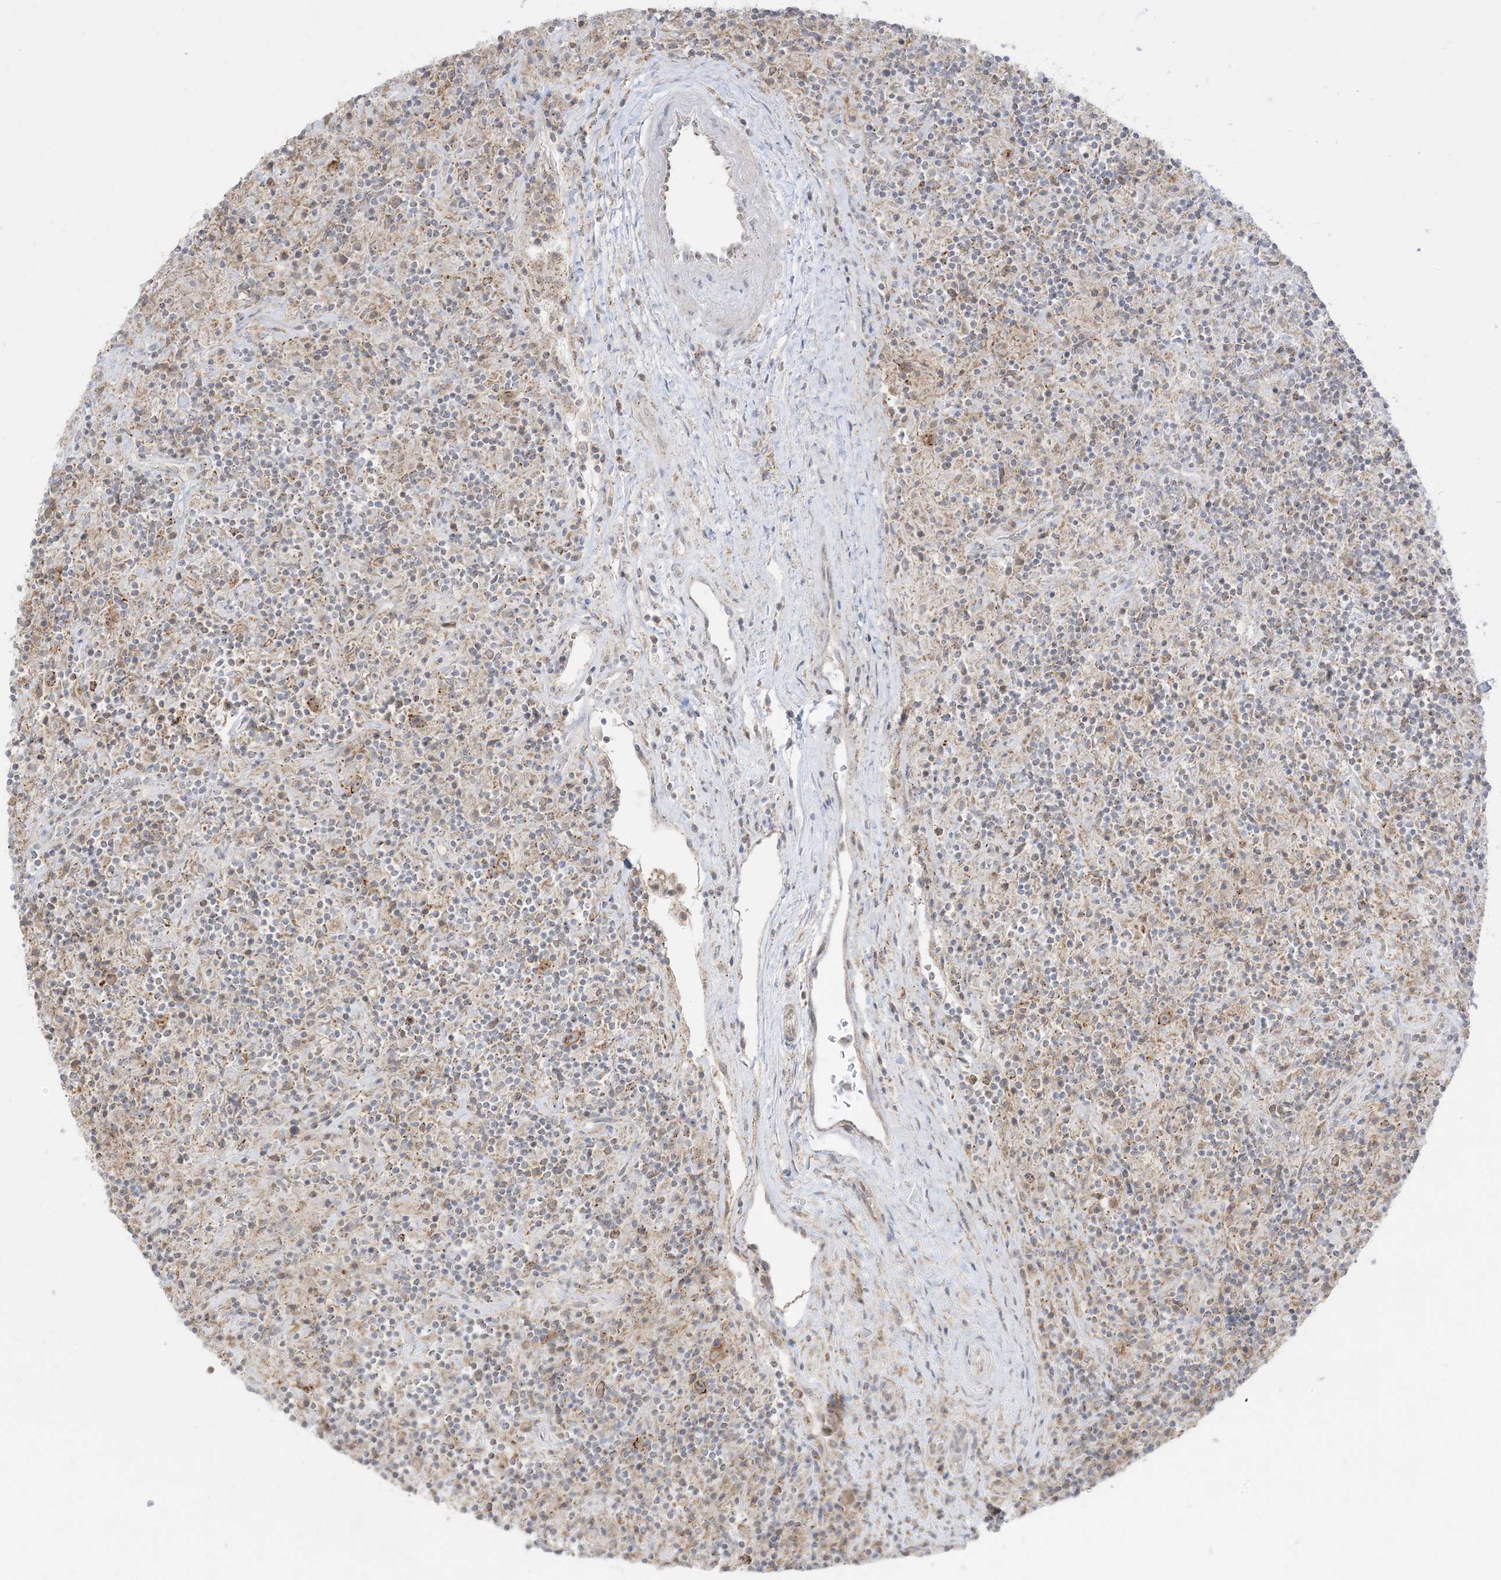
{"staining": {"intensity": "weak", "quantity": ">75%", "location": "cytoplasmic/membranous"}, "tissue": "lymphoma", "cell_type": "Tumor cells", "image_type": "cancer", "snomed": [{"axis": "morphology", "description": "Hodgkin's disease, NOS"}, {"axis": "topography", "description": "Lymph node"}], "caption": "Hodgkin's disease tissue shows weak cytoplasmic/membranous staining in about >75% of tumor cells", "gene": "KANSL3", "patient": {"sex": "male", "age": 70}}